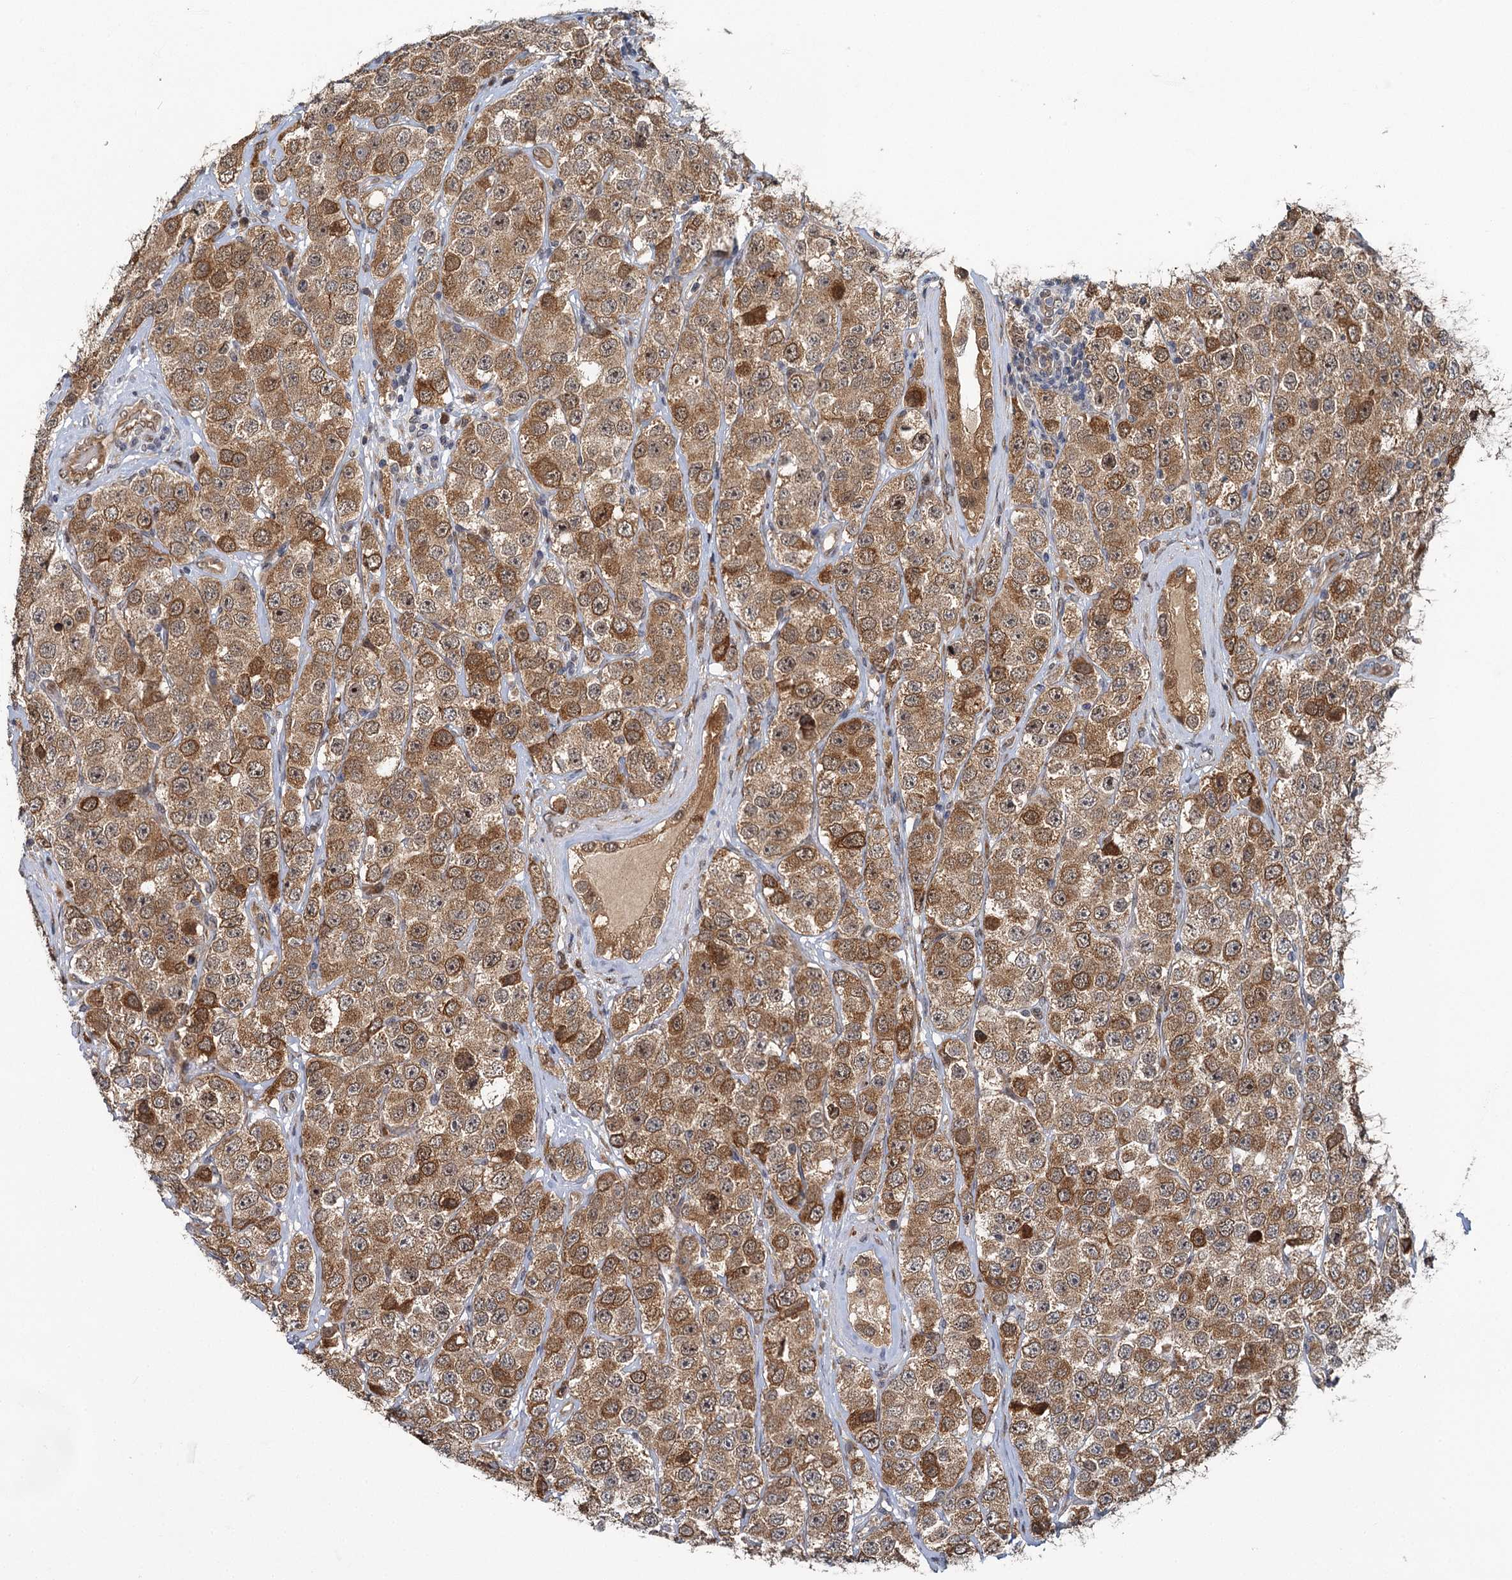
{"staining": {"intensity": "moderate", "quantity": ">75%", "location": "cytoplasmic/membranous"}, "tissue": "testis cancer", "cell_type": "Tumor cells", "image_type": "cancer", "snomed": [{"axis": "morphology", "description": "Seminoma, NOS"}, {"axis": "topography", "description": "Testis"}], "caption": "Immunohistochemistry (IHC) histopathology image of neoplastic tissue: human seminoma (testis) stained using IHC shows medium levels of moderate protein expression localized specifically in the cytoplasmic/membranous of tumor cells, appearing as a cytoplasmic/membranous brown color.", "gene": "APBA2", "patient": {"sex": "male", "age": 28}}